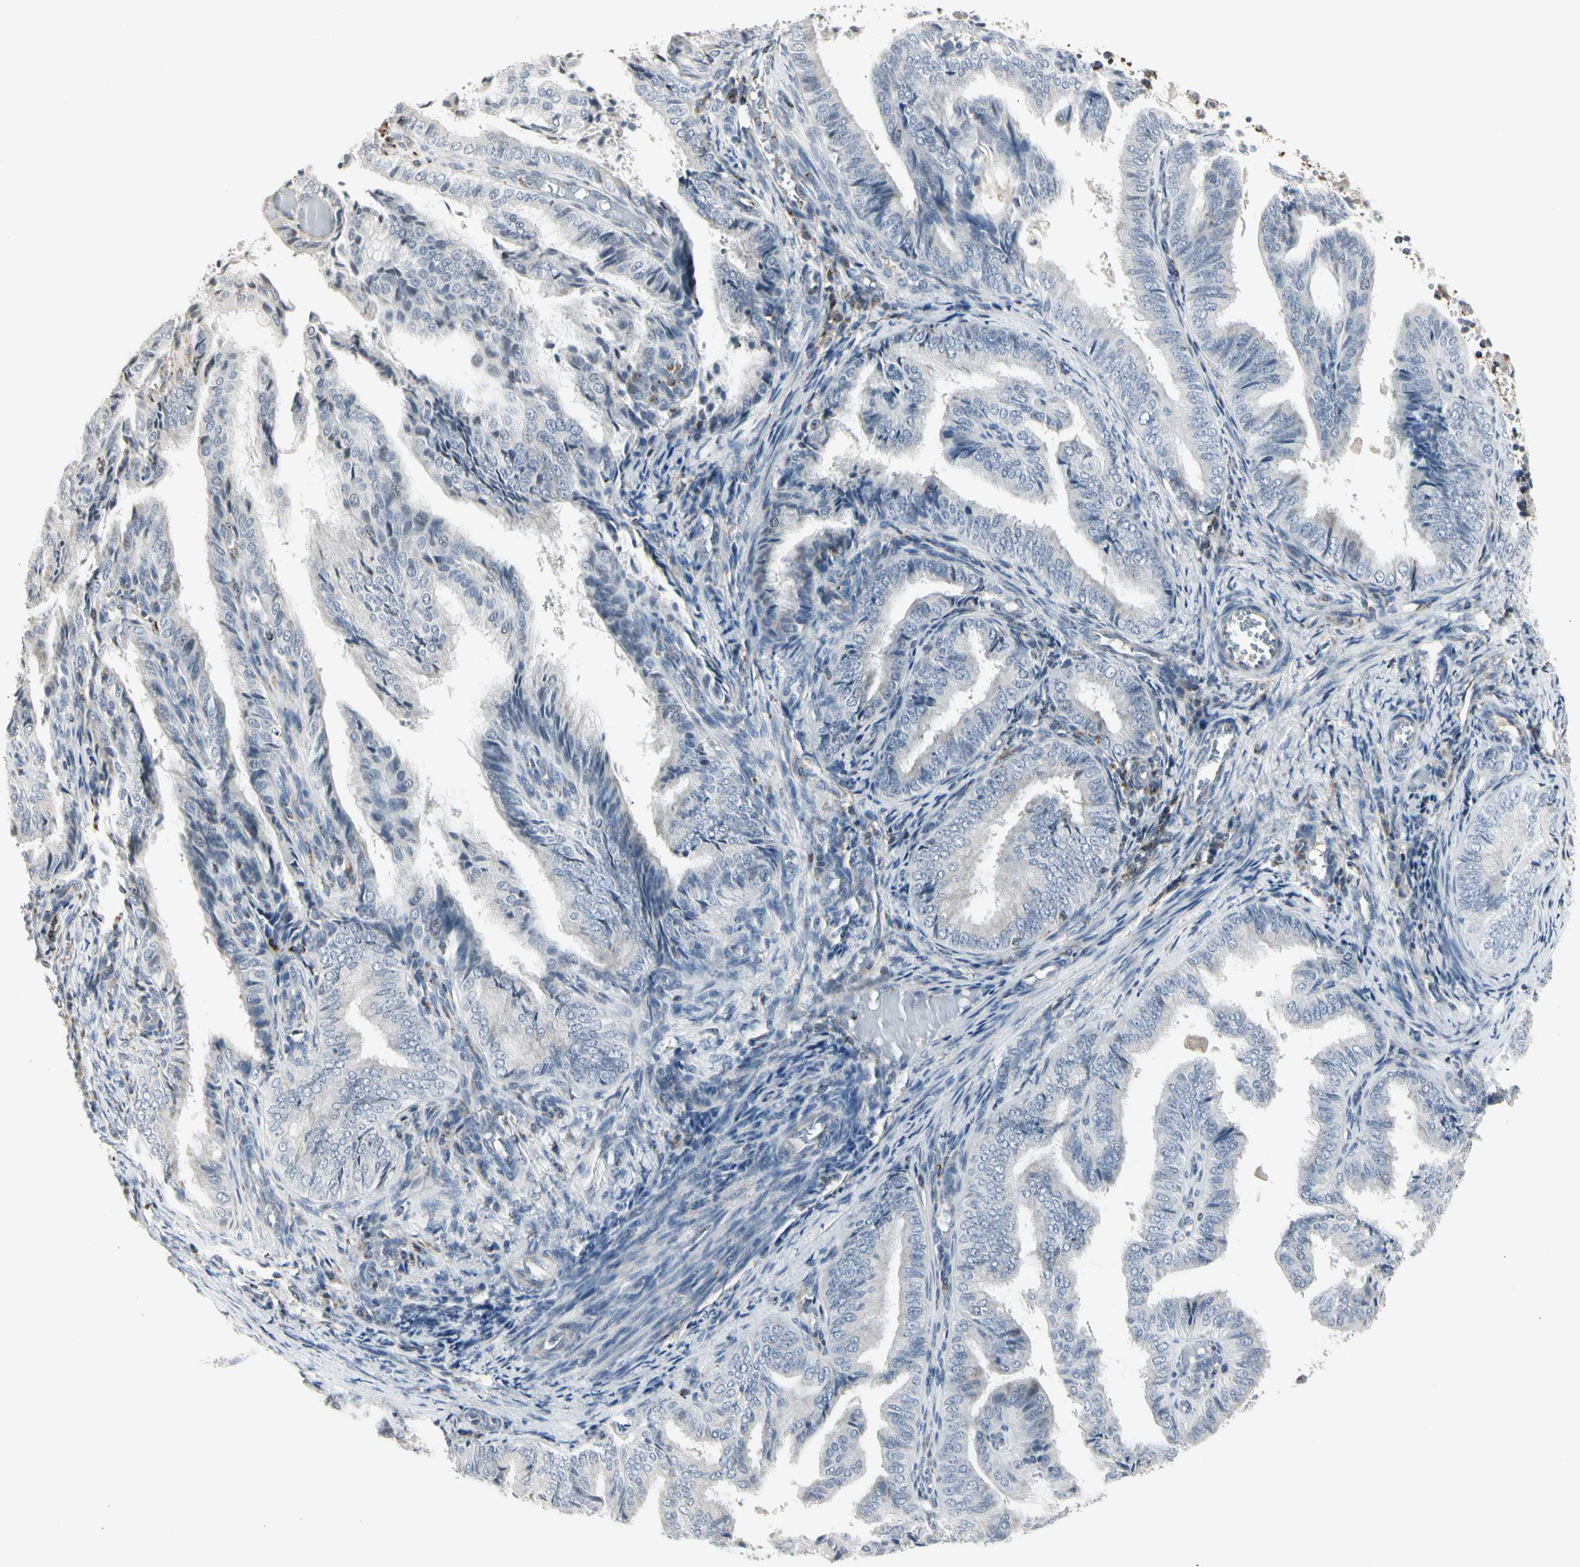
{"staining": {"intensity": "negative", "quantity": "none", "location": "none"}, "tissue": "endometrial cancer", "cell_type": "Tumor cells", "image_type": "cancer", "snomed": [{"axis": "morphology", "description": "Adenocarcinoma, NOS"}, {"axis": "topography", "description": "Endometrium"}], "caption": "Tumor cells are negative for brown protein staining in adenocarcinoma (endometrial).", "gene": "TMEM176A", "patient": {"sex": "female", "age": 58}}